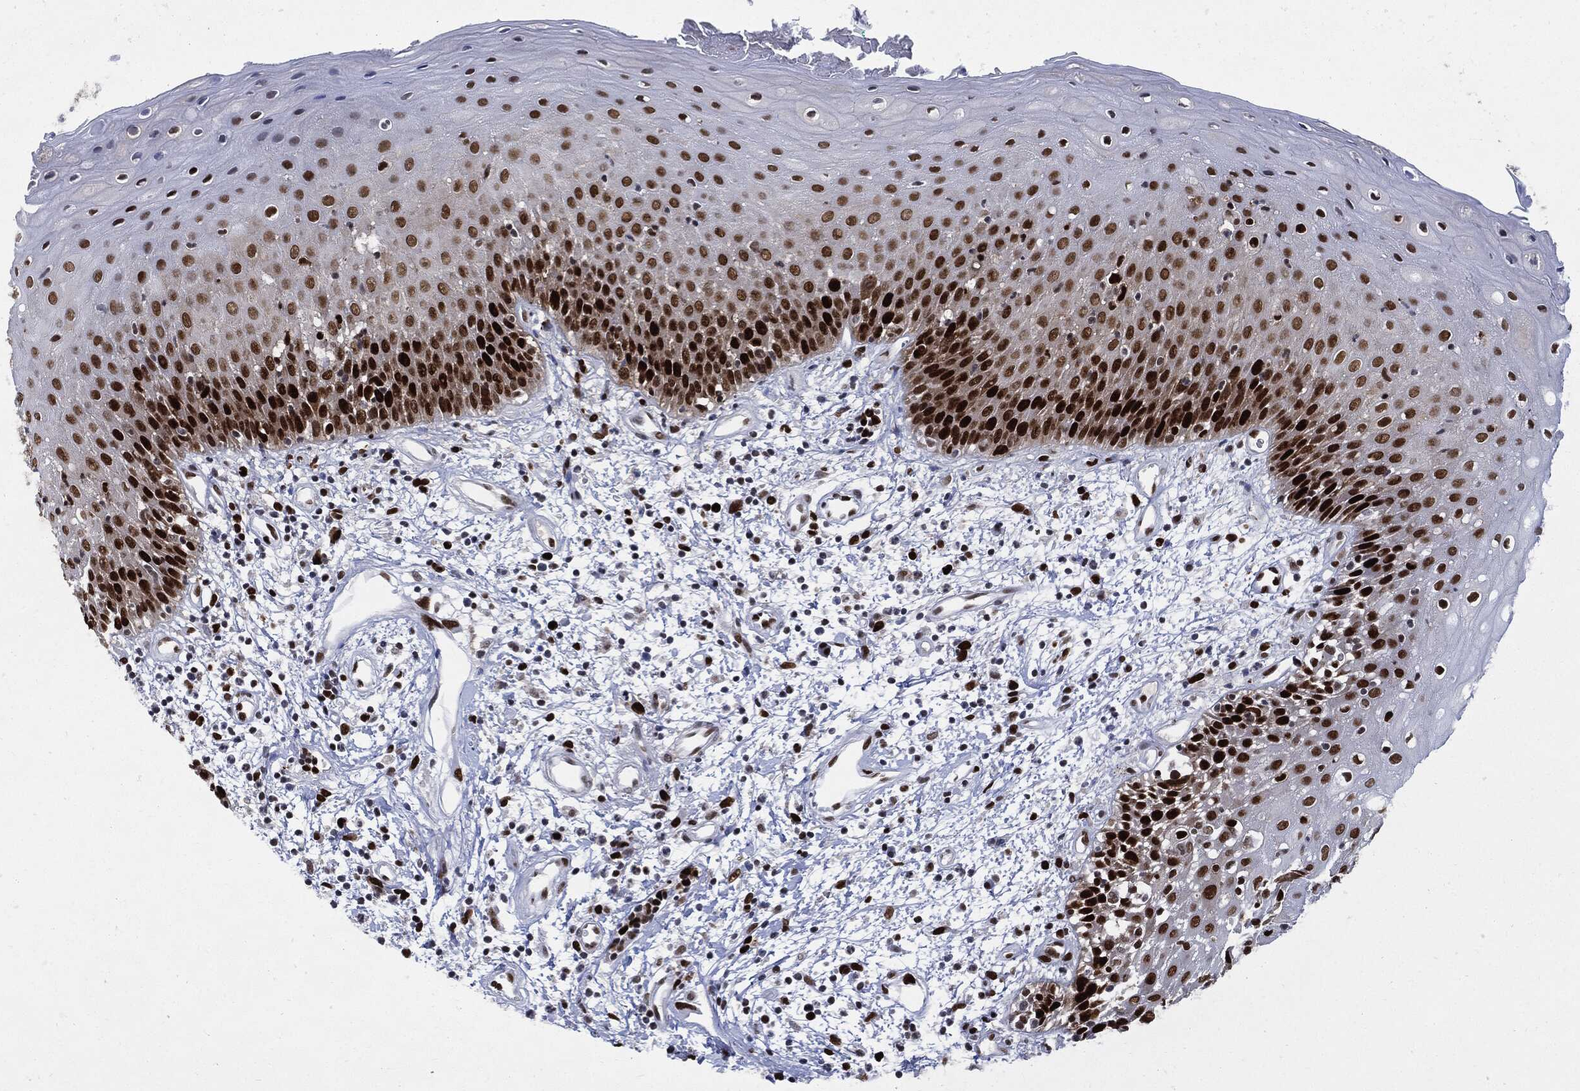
{"staining": {"intensity": "strong", "quantity": ">75%", "location": "nuclear"}, "tissue": "oral mucosa", "cell_type": "Squamous epithelial cells", "image_type": "normal", "snomed": [{"axis": "morphology", "description": "Normal tissue, NOS"}, {"axis": "morphology", "description": "Squamous cell carcinoma, NOS"}, {"axis": "topography", "description": "Skeletal muscle"}, {"axis": "topography", "description": "Oral tissue"}, {"axis": "topography", "description": "Head-Neck"}], "caption": "Protein expression analysis of unremarkable human oral mucosa reveals strong nuclear staining in approximately >75% of squamous epithelial cells. The staining was performed using DAB, with brown indicating positive protein expression. Nuclei are stained blue with hematoxylin.", "gene": "PCNA", "patient": {"sex": "female", "age": 84}}